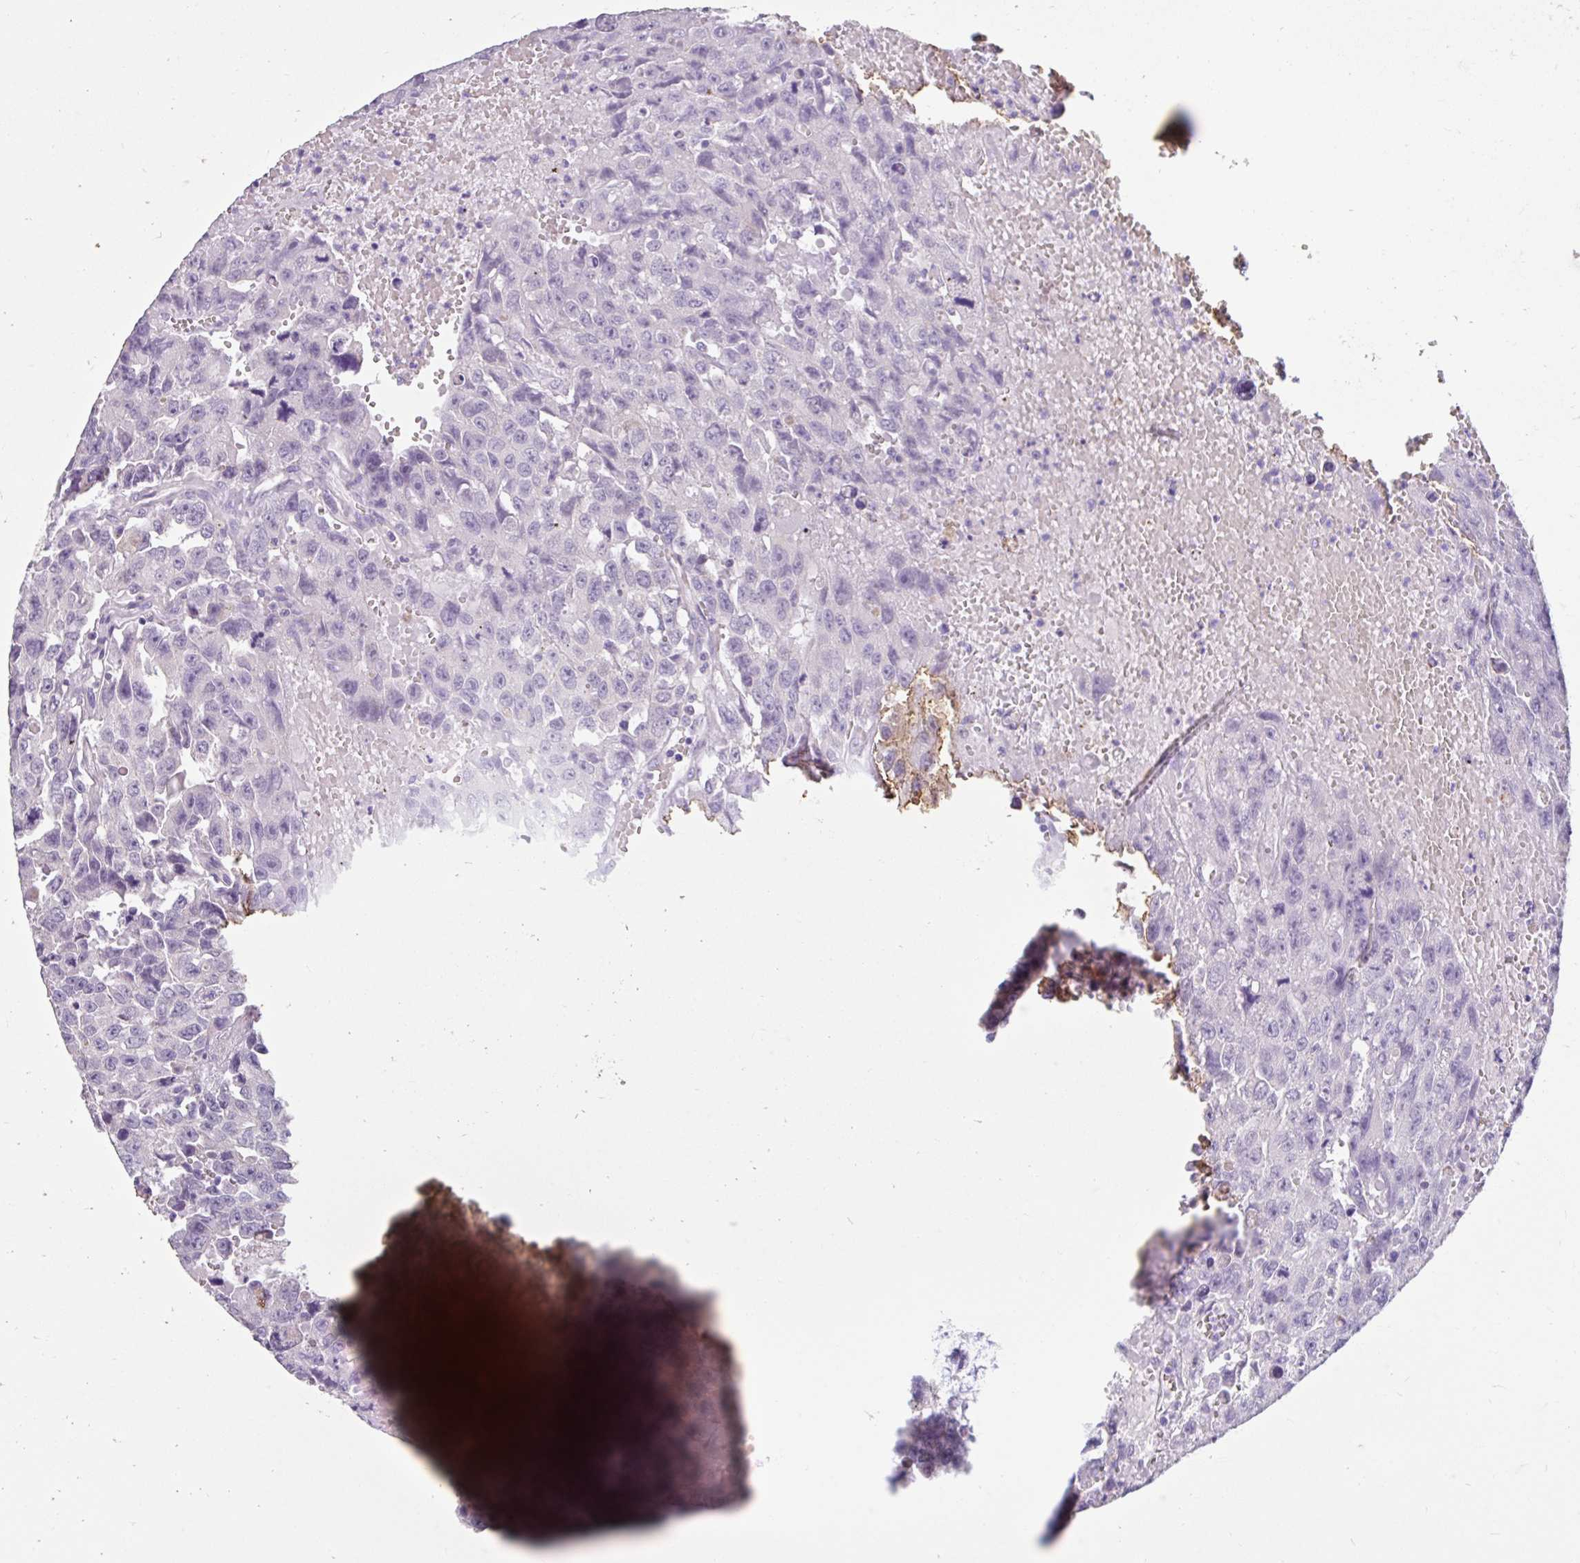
{"staining": {"intensity": "negative", "quantity": "none", "location": "none"}, "tissue": "testis cancer", "cell_type": "Tumor cells", "image_type": "cancer", "snomed": [{"axis": "morphology", "description": "Seminoma, NOS"}, {"axis": "topography", "description": "Testis"}], "caption": "Immunohistochemistry (IHC) micrograph of neoplastic tissue: testis cancer (seminoma) stained with DAB shows no significant protein positivity in tumor cells. (DAB (3,3'-diaminobenzidine) immunohistochemistry, high magnification).", "gene": "ZNF33A", "patient": {"sex": "male", "age": 26}}